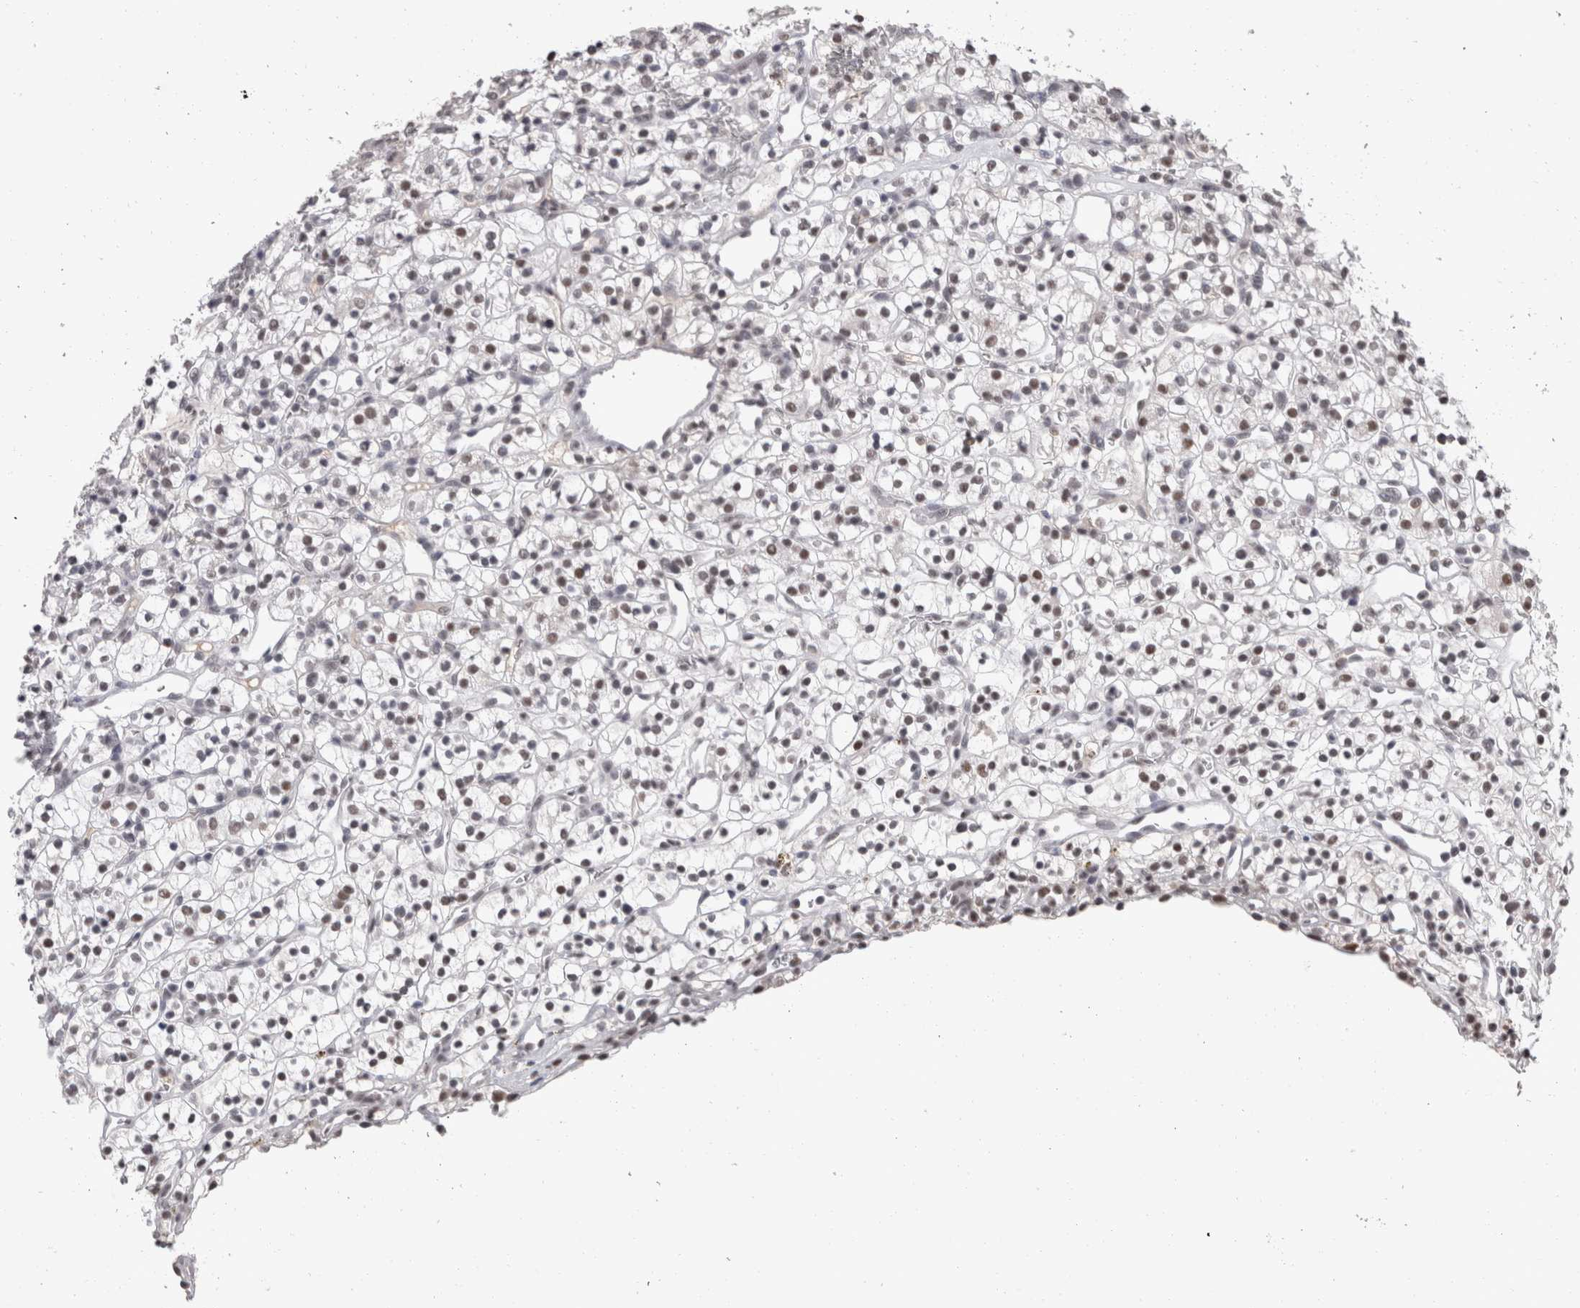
{"staining": {"intensity": "moderate", "quantity": "25%-75%", "location": "nuclear"}, "tissue": "renal cancer", "cell_type": "Tumor cells", "image_type": "cancer", "snomed": [{"axis": "morphology", "description": "Adenocarcinoma, NOS"}, {"axis": "topography", "description": "Kidney"}], "caption": "Immunohistochemistry (IHC) staining of renal adenocarcinoma, which shows medium levels of moderate nuclear positivity in approximately 25%-75% of tumor cells indicating moderate nuclear protein staining. The staining was performed using DAB (brown) for protein detection and nuclei were counterstained in hematoxylin (blue).", "gene": "DDX17", "patient": {"sex": "female", "age": 57}}